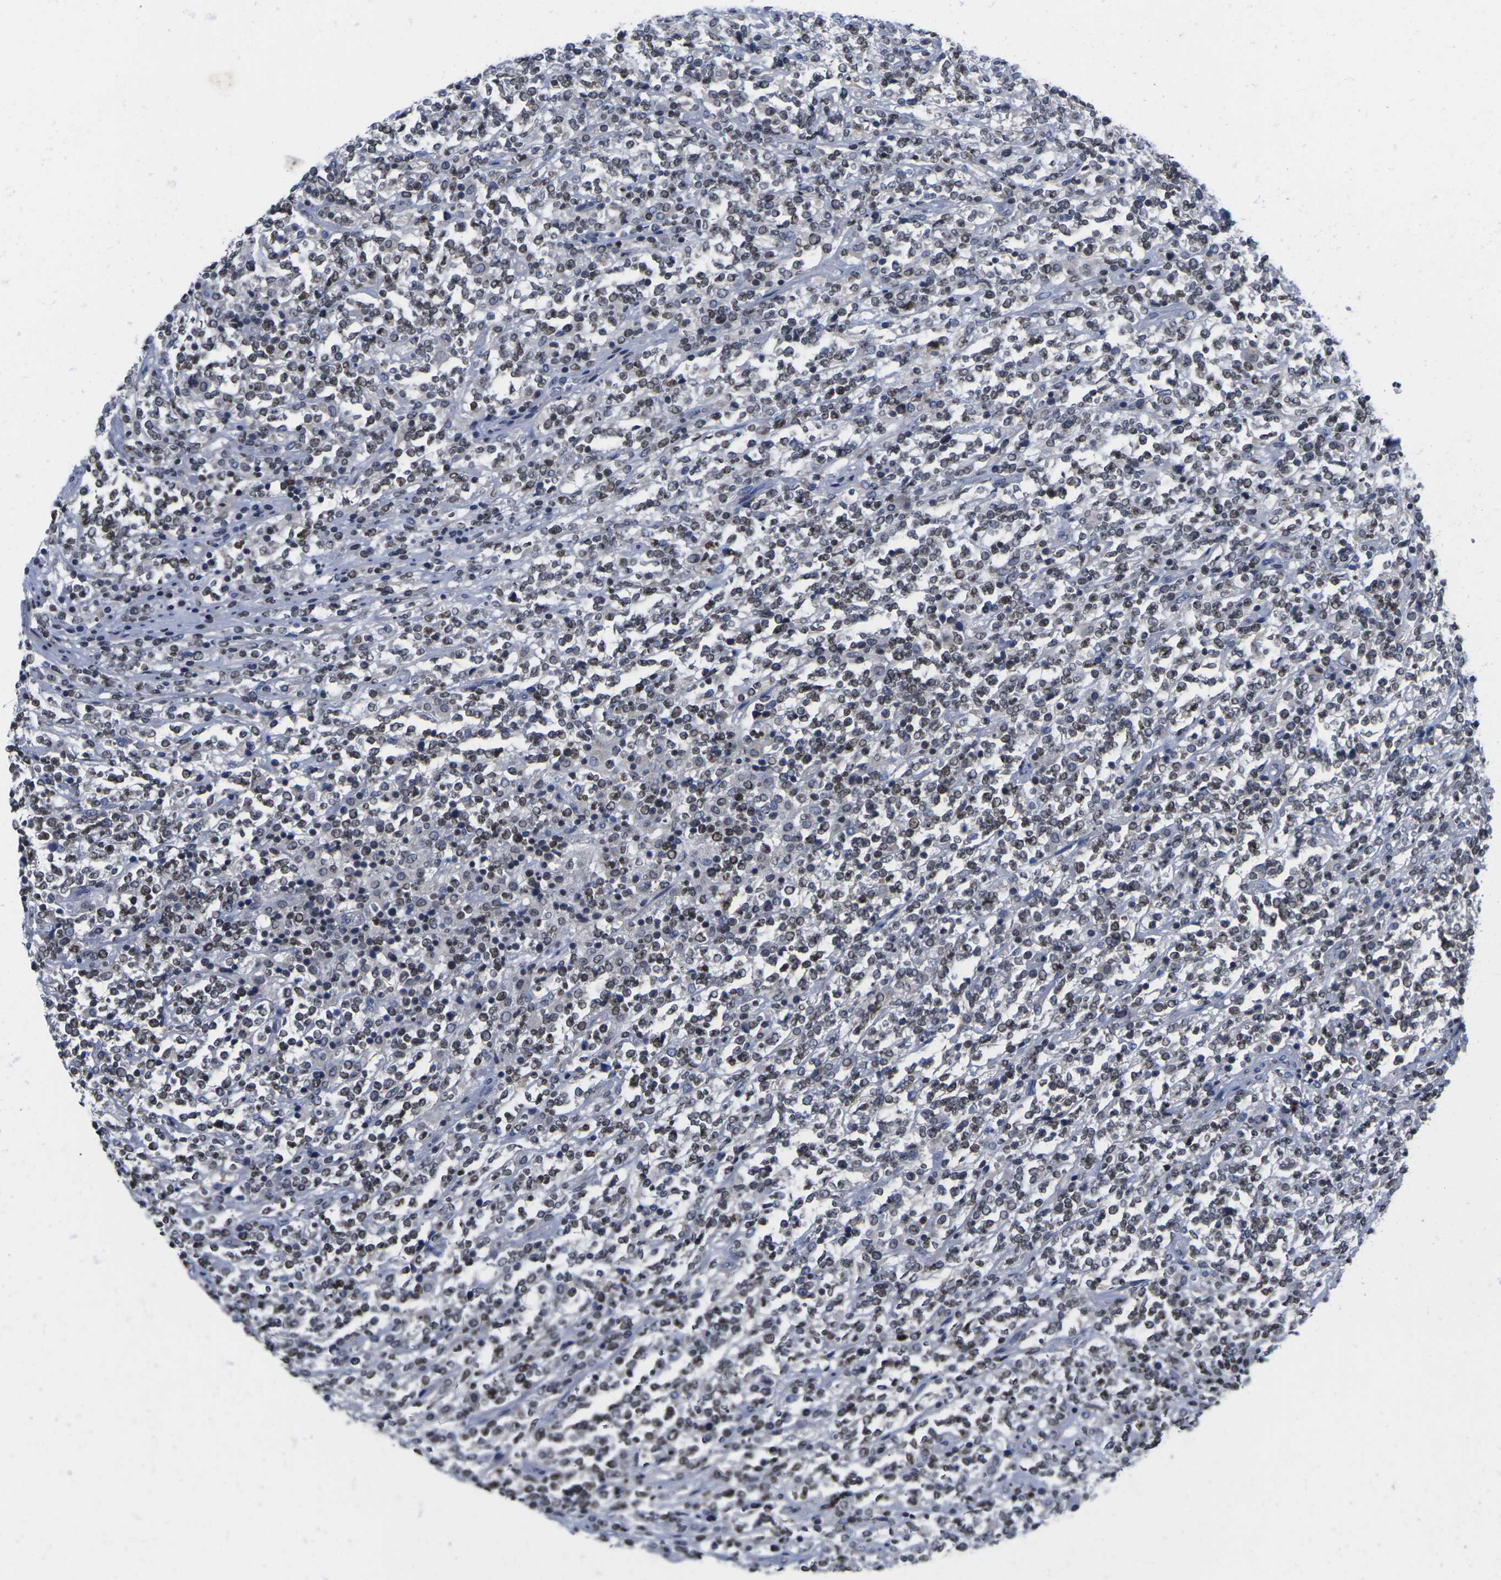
{"staining": {"intensity": "weak", "quantity": ">75%", "location": "nuclear"}, "tissue": "lymphoma", "cell_type": "Tumor cells", "image_type": "cancer", "snomed": [{"axis": "morphology", "description": "Malignant lymphoma, non-Hodgkin's type, High grade"}, {"axis": "topography", "description": "Soft tissue"}], "caption": "This is a histology image of immunohistochemistry (IHC) staining of lymphoma, which shows weak expression in the nuclear of tumor cells.", "gene": "IKZF1", "patient": {"sex": "male", "age": 18}}